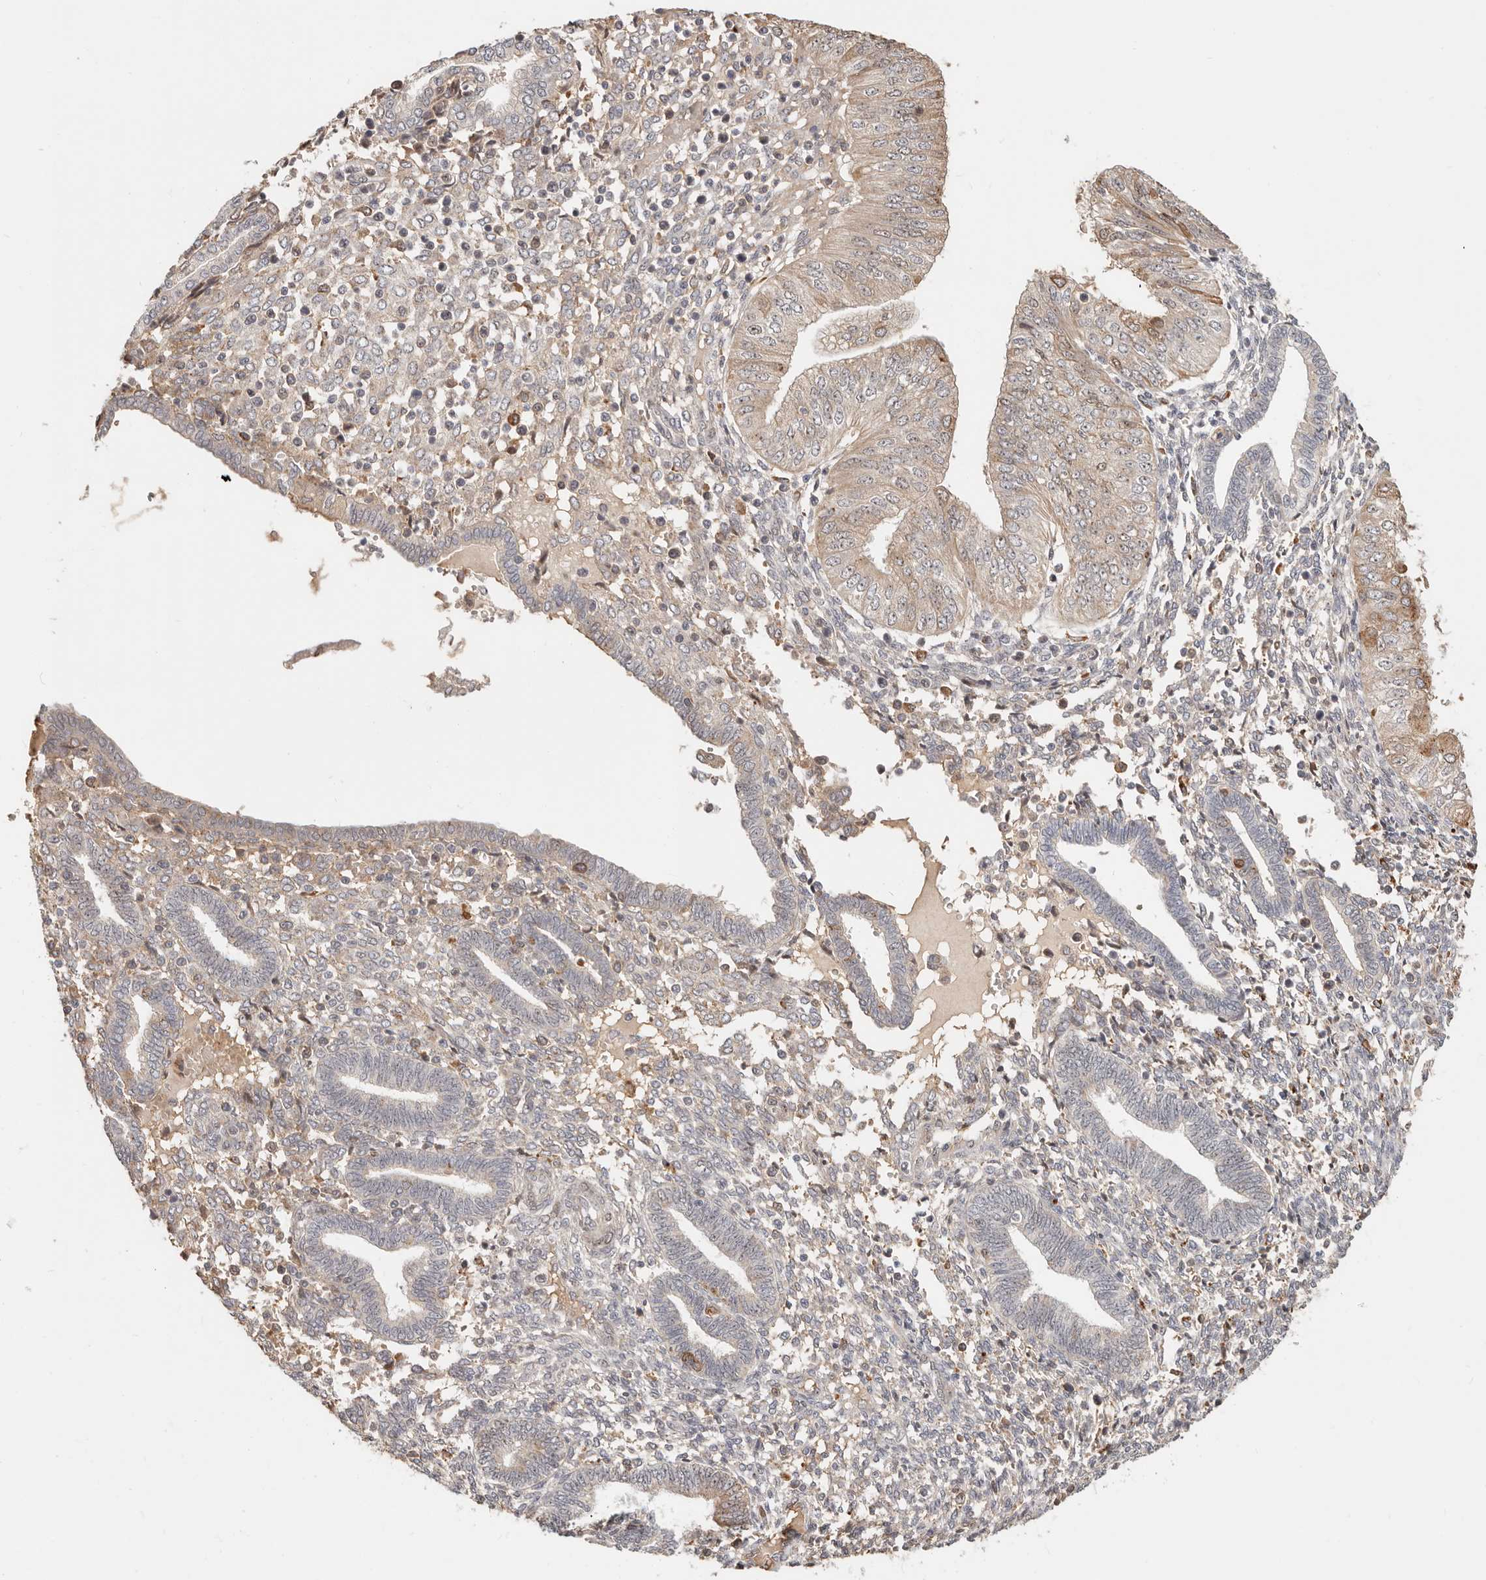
{"staining": {"intensity": "weak", "quantity": "25%-75%", "location": "cytoplasmic/membranous"}, "tissue": "endometrial cancer", "cell_type": "Tumor cells", "image_type": "cancer", "snomed": [{"axis": "morphology", "description": "Normal tissue, NOS"}, {"axis": "morphology", "description": "Adenocarcinoma, NOS"}, {"axis": "topography", "description": "Endometrium"}], "caption": "This histopathology image shows immunohistochemistry staining of human endometrial cancer, with low weak cytoplasmic/membranous staining in approximately 25%-75% of tumor cells.", "gene": "ZRANB1", "patient": {"sex": "female", "age": 53}}